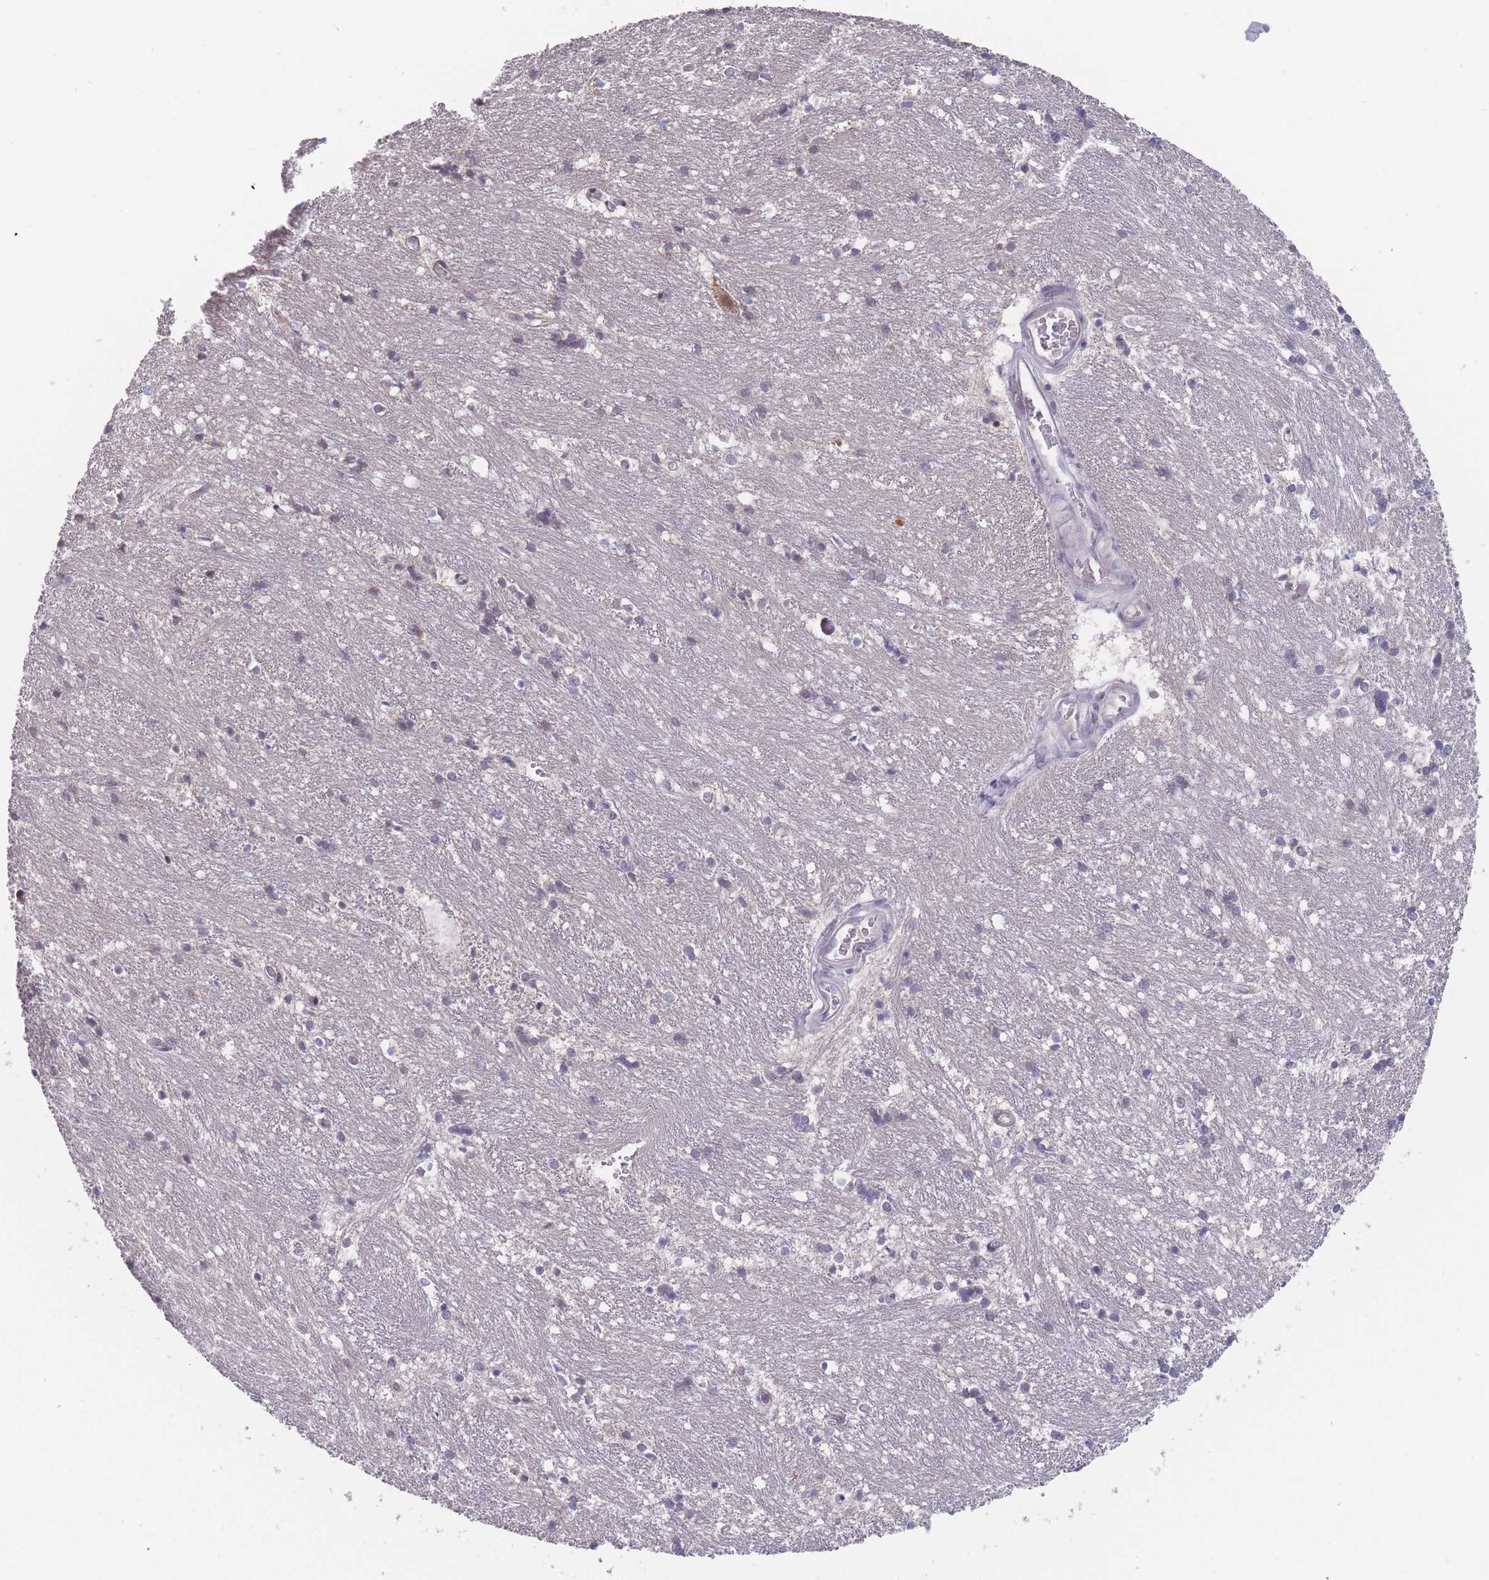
{"staining": {"intensity": "weak", "quantity": "<25%", "location": "cytoplasmic/membranous"}, "tissue": "caudate", "cell_type": "Glial cells", "image_type": "normal", "snomed": [{"axis": "morphology", "description": "Normal tissue, NOS"}, {"axis": "topography", "description": "Lateral ventricle wall"}], "caption": "Immunohistochemistry photomicrograph of unremarkable caudate stained for a protein (brown), which shows no staining in glial cells.", "gene": "PEX7", "patient": {"sex": "male", "age": 37}}